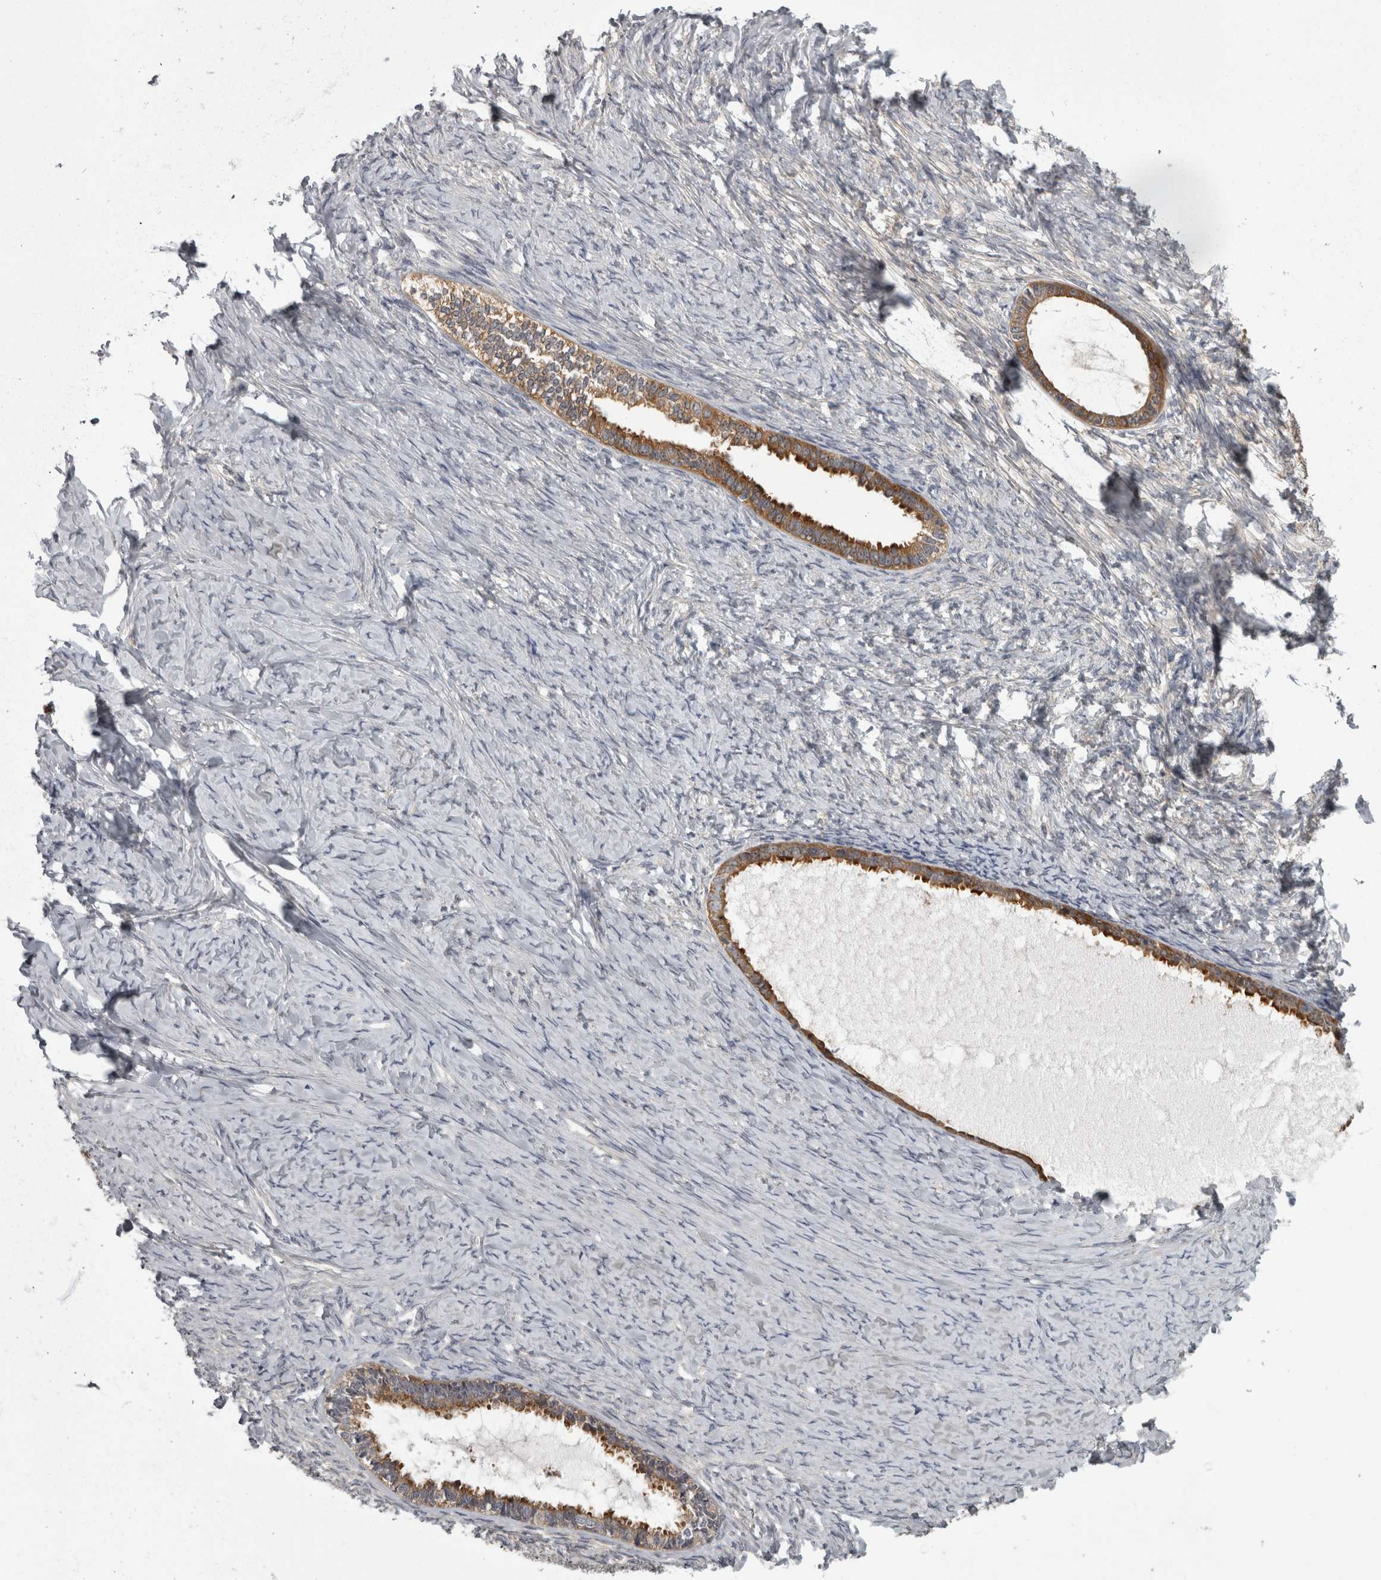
{"staining": {"intensity": "moderate", "quantity": ">75%", "location": "cytoplasmic/membranous"}, "tissue": "ovarian cancer", "cell_type": "Tumor cells", "image_type": "cancer", "snomed": [{"axis": "morphology", "description": "Cystadenocarcinoma, serous, NOS"}, {"axis": "topography", "description": "Ovary"}], "caption": "Serous cystadenocarcinoma (ovarian) stained with a brown dye exhibits moderate cytoplasmic/membranous positive expression in about >75% of tumor cells.", "gene": "PRKCI", "patient": {"sex": "female", "age": 79}}